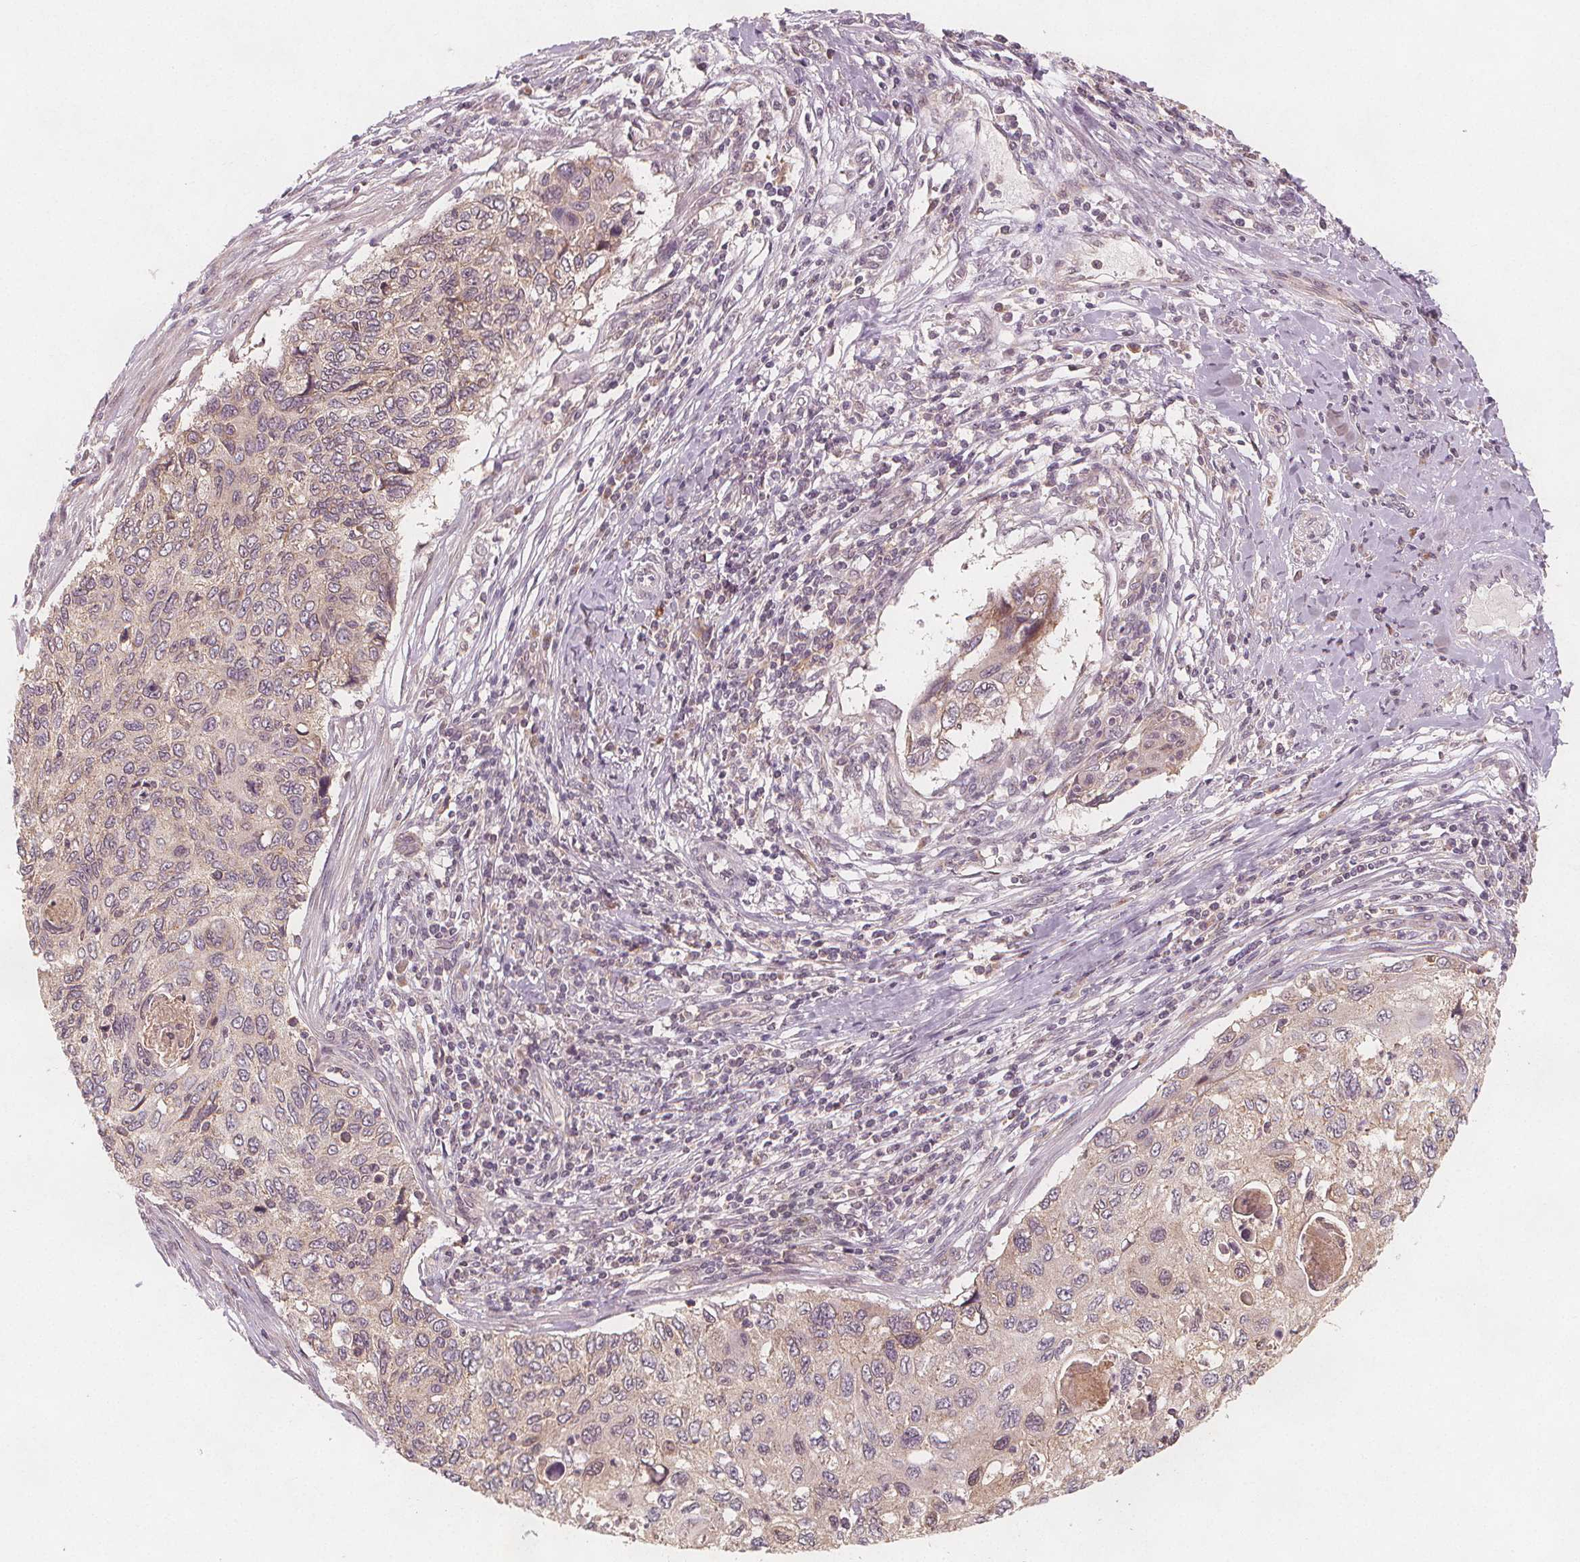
{"staining": {"intensity": "negative", "quantity": "none", "location": "none"}, "tissue": "cervical cancer", "cell_type": "Tumor cells", "image_type": "cancer", "snomed": [{"axis": "morphology", "description": "Squamous cell carcinoma, NOS"}, {"axis": "topography", "description": "Cervix"}], "caption": "Tumor cells show no significant protein staining in squamous cell carcinoma (cervical).", "gene": "NCSTN", "patient": {"sex": "female", "age": 70}}